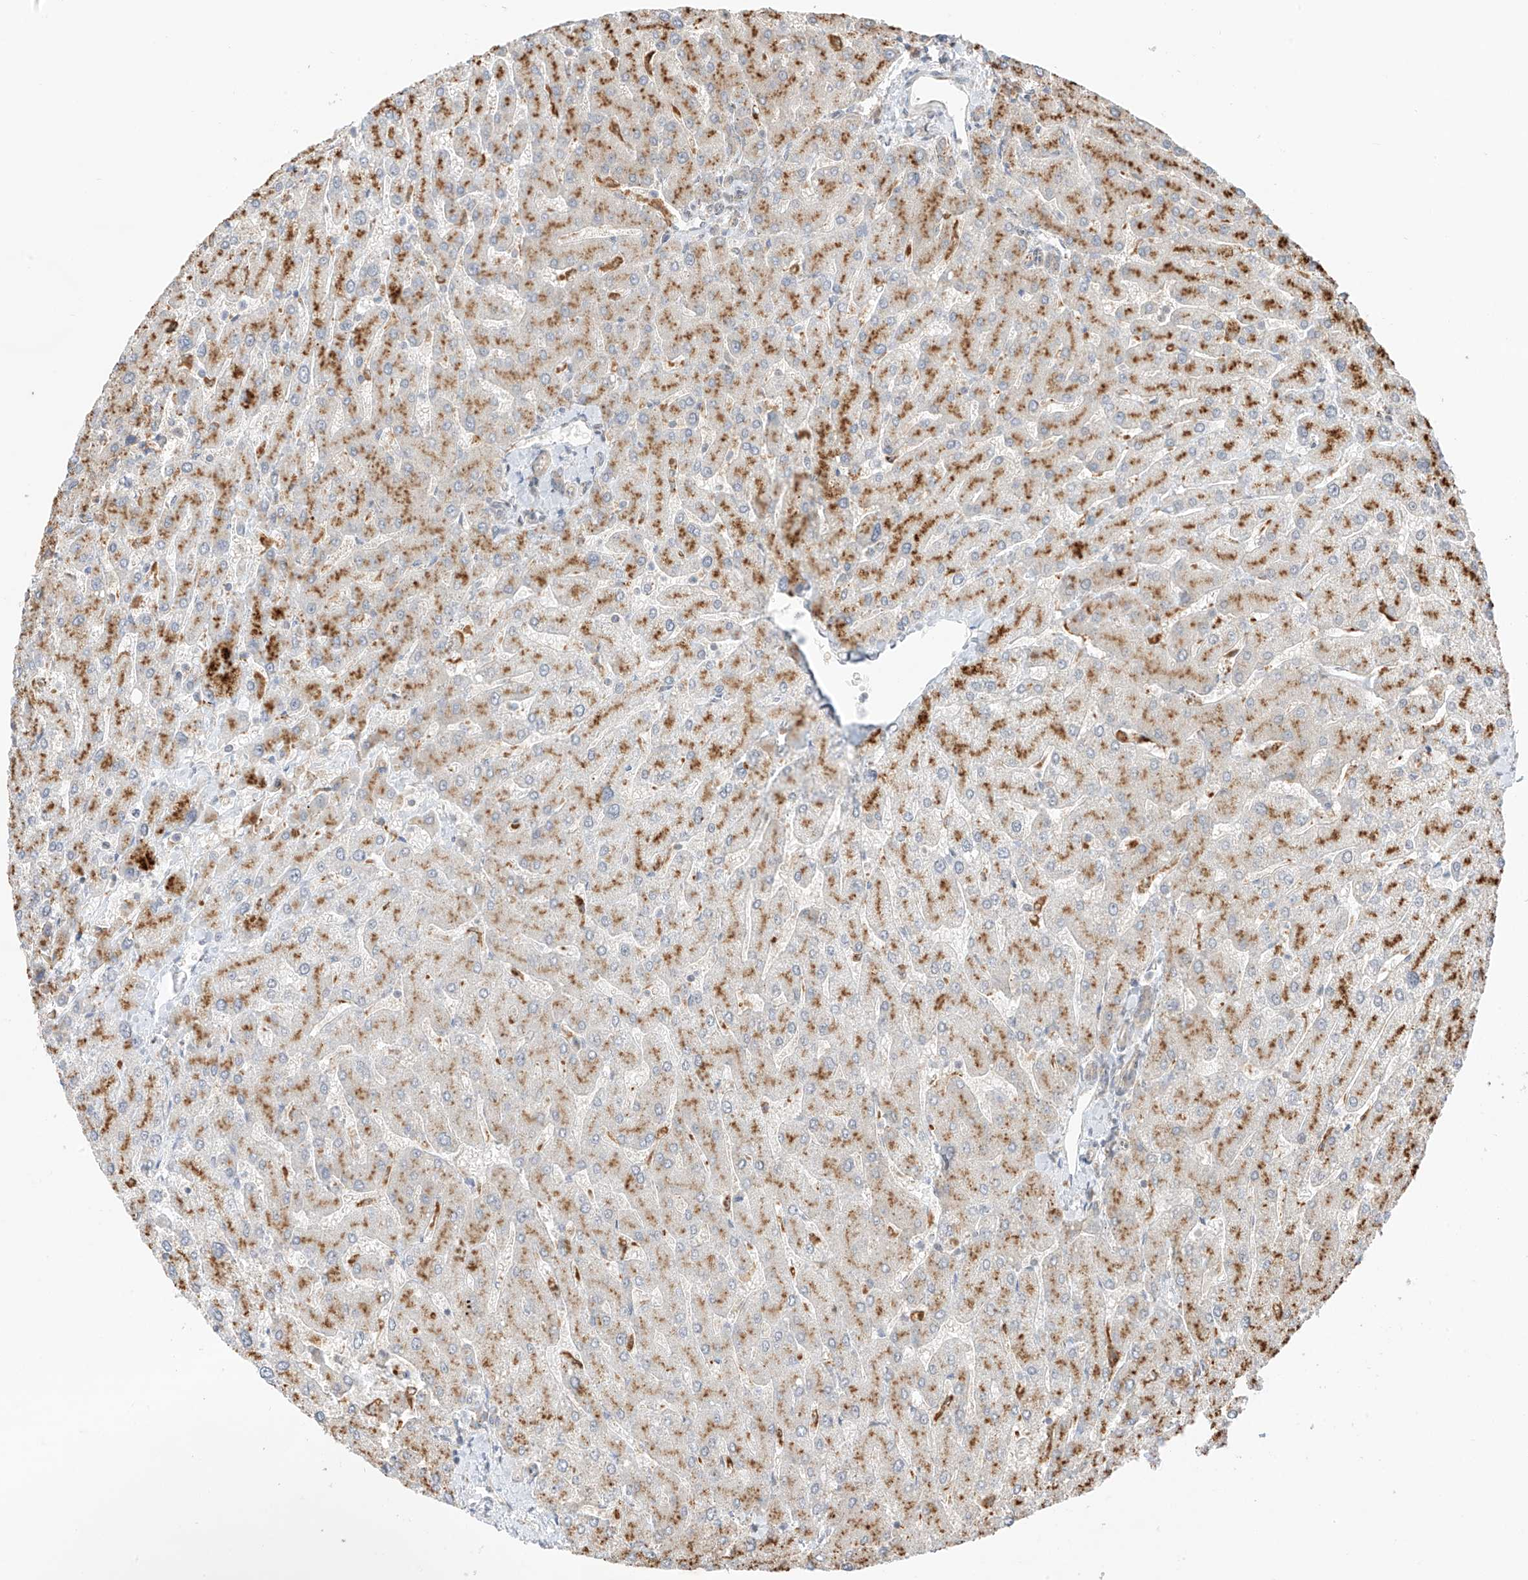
{"staining": {"intensity": "negative", "quantity": "none", "location": "none"}, "tissue": "liver", "cell_type": "Cholangiocytes", "image_type": "normal", "snomed": [{"axis": "morphology", "description": "Normal tissue, NOS"}, {"axis": "topography", "description": "Liver"}], "caption": "A high-resolution histopathology image shows IHC staining of benign liver, which exhibits no significant positivity in cholangiocytes.", "gene": "N4BP3", "patient": {"sex": "male", "age": 55}}